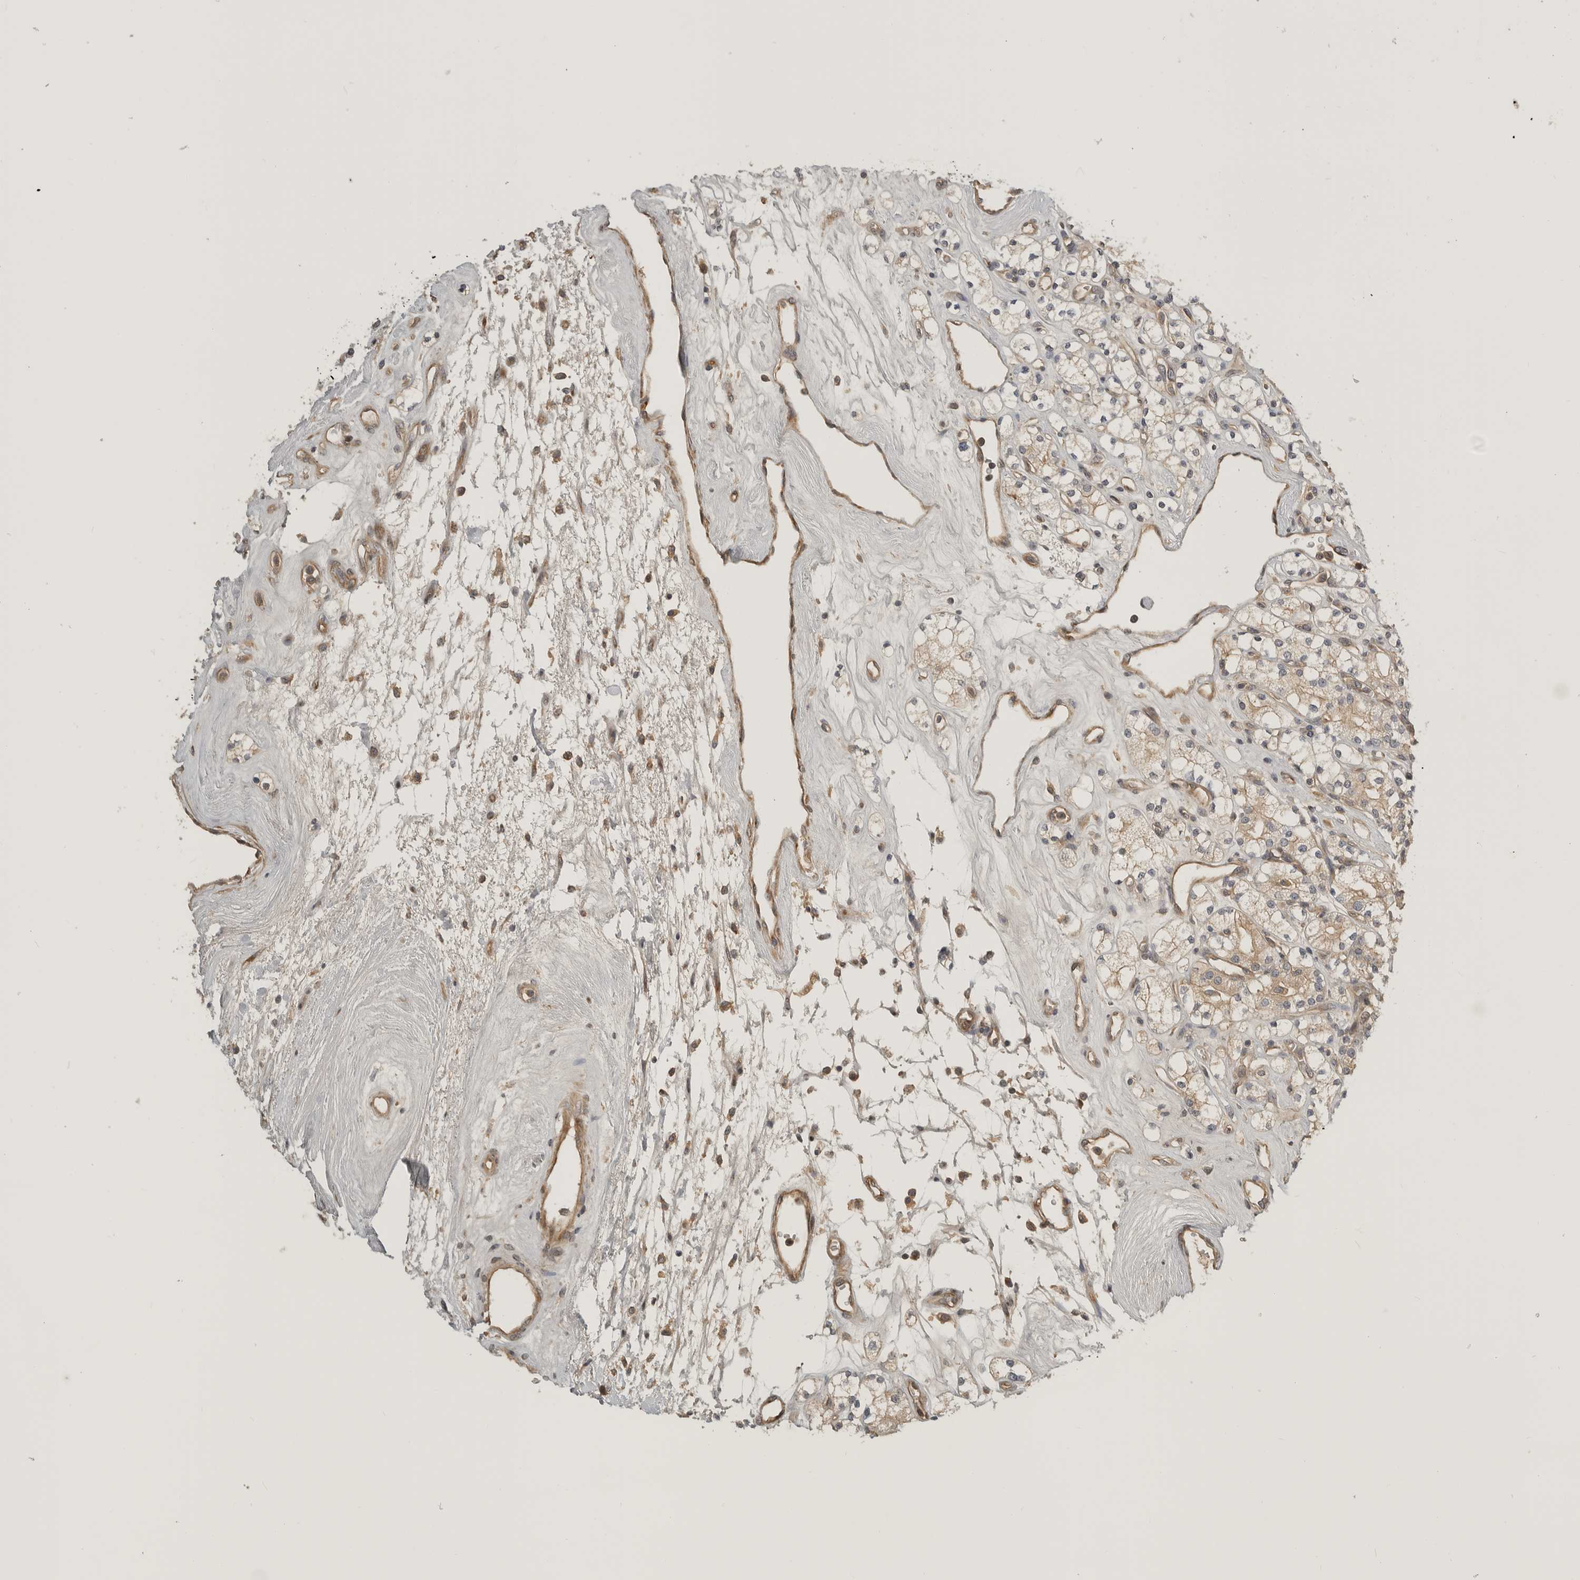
{"staining": {"intensity": "weak", "quantity": "25%-75%", "location": "cytoplasmic/membranous"}, "tissue": "renal cancer", "cell_type": "Tumor cells", "image_type": "cancer", "snomed": [{"axis": "morphology", "description": "Adenocarcinoma, NOS"}, {"axis": "topography", "description": "Kidney"}], "caption": "The immunohistochemical stain shows weak cytoplasmic/membranous positivity in tumor cells of renal cancer (adenocarcinoma) tissue.", "gene": "CUEDC1", "patient": {"sex": "male", "age": 77}}